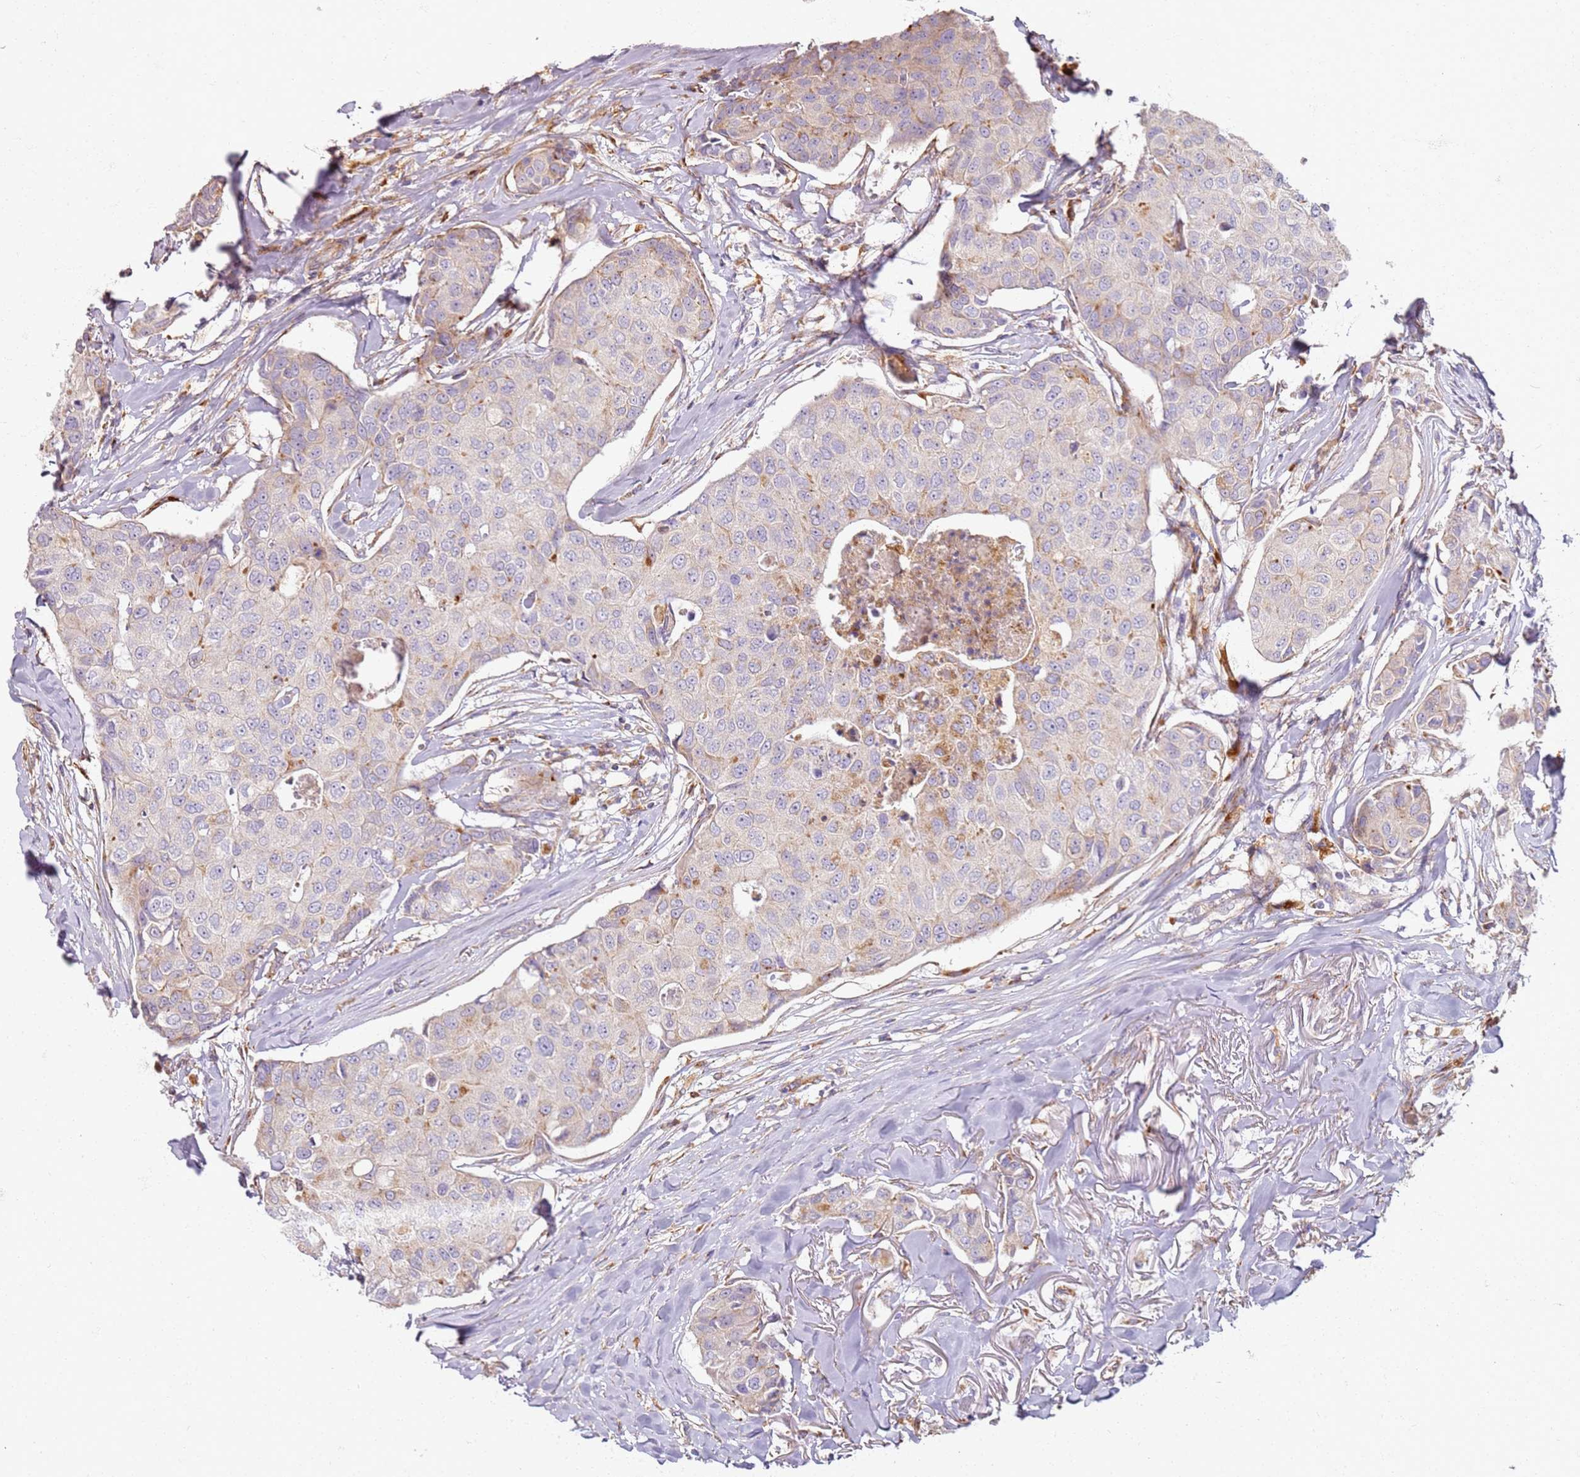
{"staining": {"intensity": "moderate", "quantity": "<25%", "location": "cytoplasmic/membranous"}, "tissue": "breast cancer", "cell_type": "Tumor cells", "image_type": "cancer", "snomed": [{"axis": "morphology", "description": "Duct carcinoma"}, {"axis": "topography", "description": "Breast"}], "caption": "Human invasive ductal carcinoma (breast) stained with a brown dye demonstrates moderate cytoplasmic/membranous positive positivity in about <25% of tumor cells.", "gene": "PROKR2", "patient": {"sex": "female", "age": 80}}